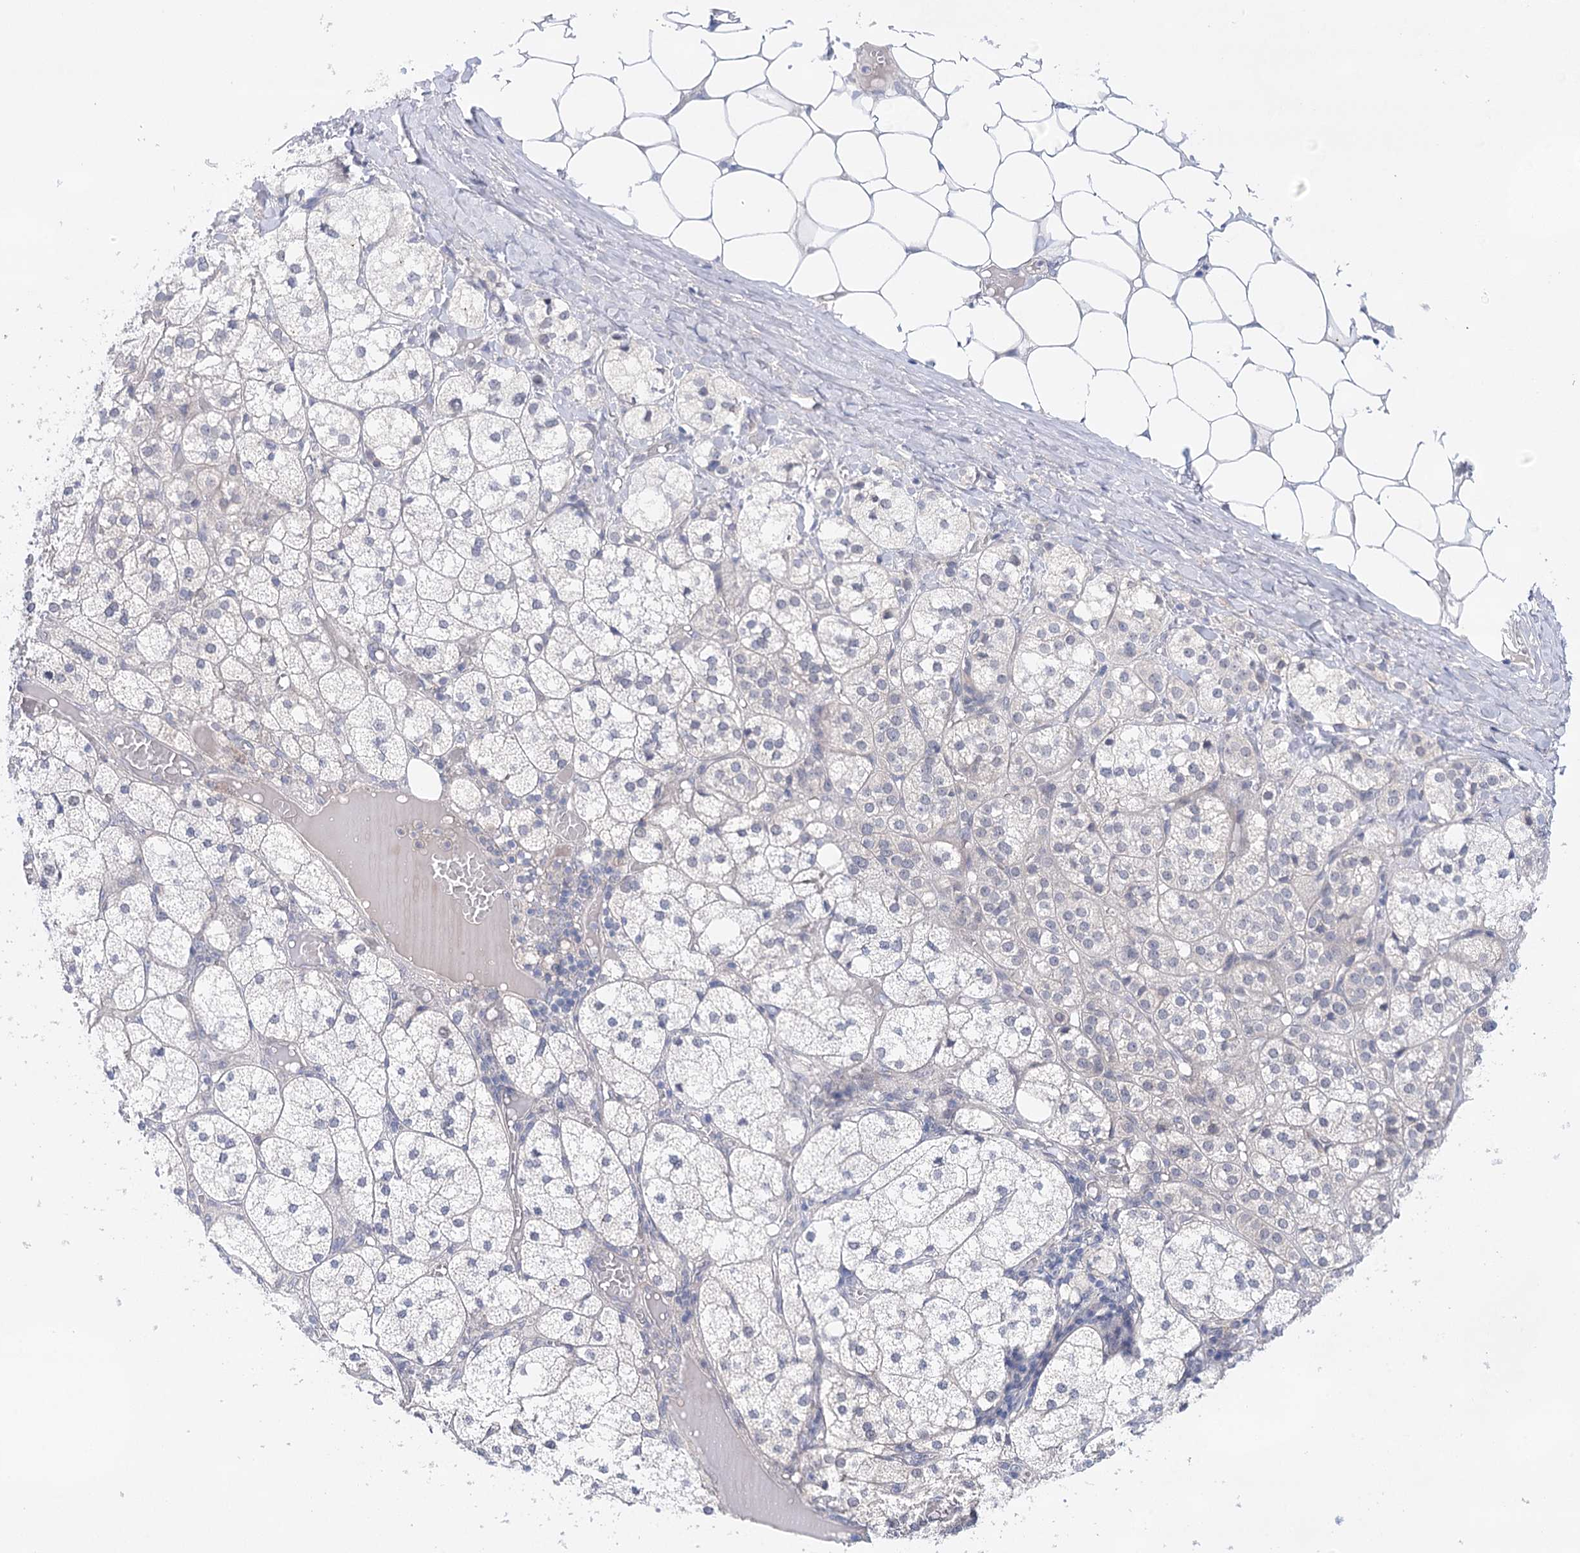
{"staining": {"intensity": "weak", "quantity": "<25%", "location": "cytoplasmic/membranous"}, "tissue": "adrenal gland", "cell_type": "Glandular cells", "image_type": "normal", "snomed": [{"axis": "morphology", "description": "Normal tissue, NOS"}, {"axis": "topography", "description": "Adrenal gland"}], "caption": "Adrenal gland was stained to show a protein in brown. There is no significant expression in glandular cells. The staining was performed using DAB to visualize the protein expression in brown, while the nuclei were stained in blue with hematoxylin (Magnification: 20x).", "gene": "LALBA", "patient": {"sex": "female", "age": 61}}